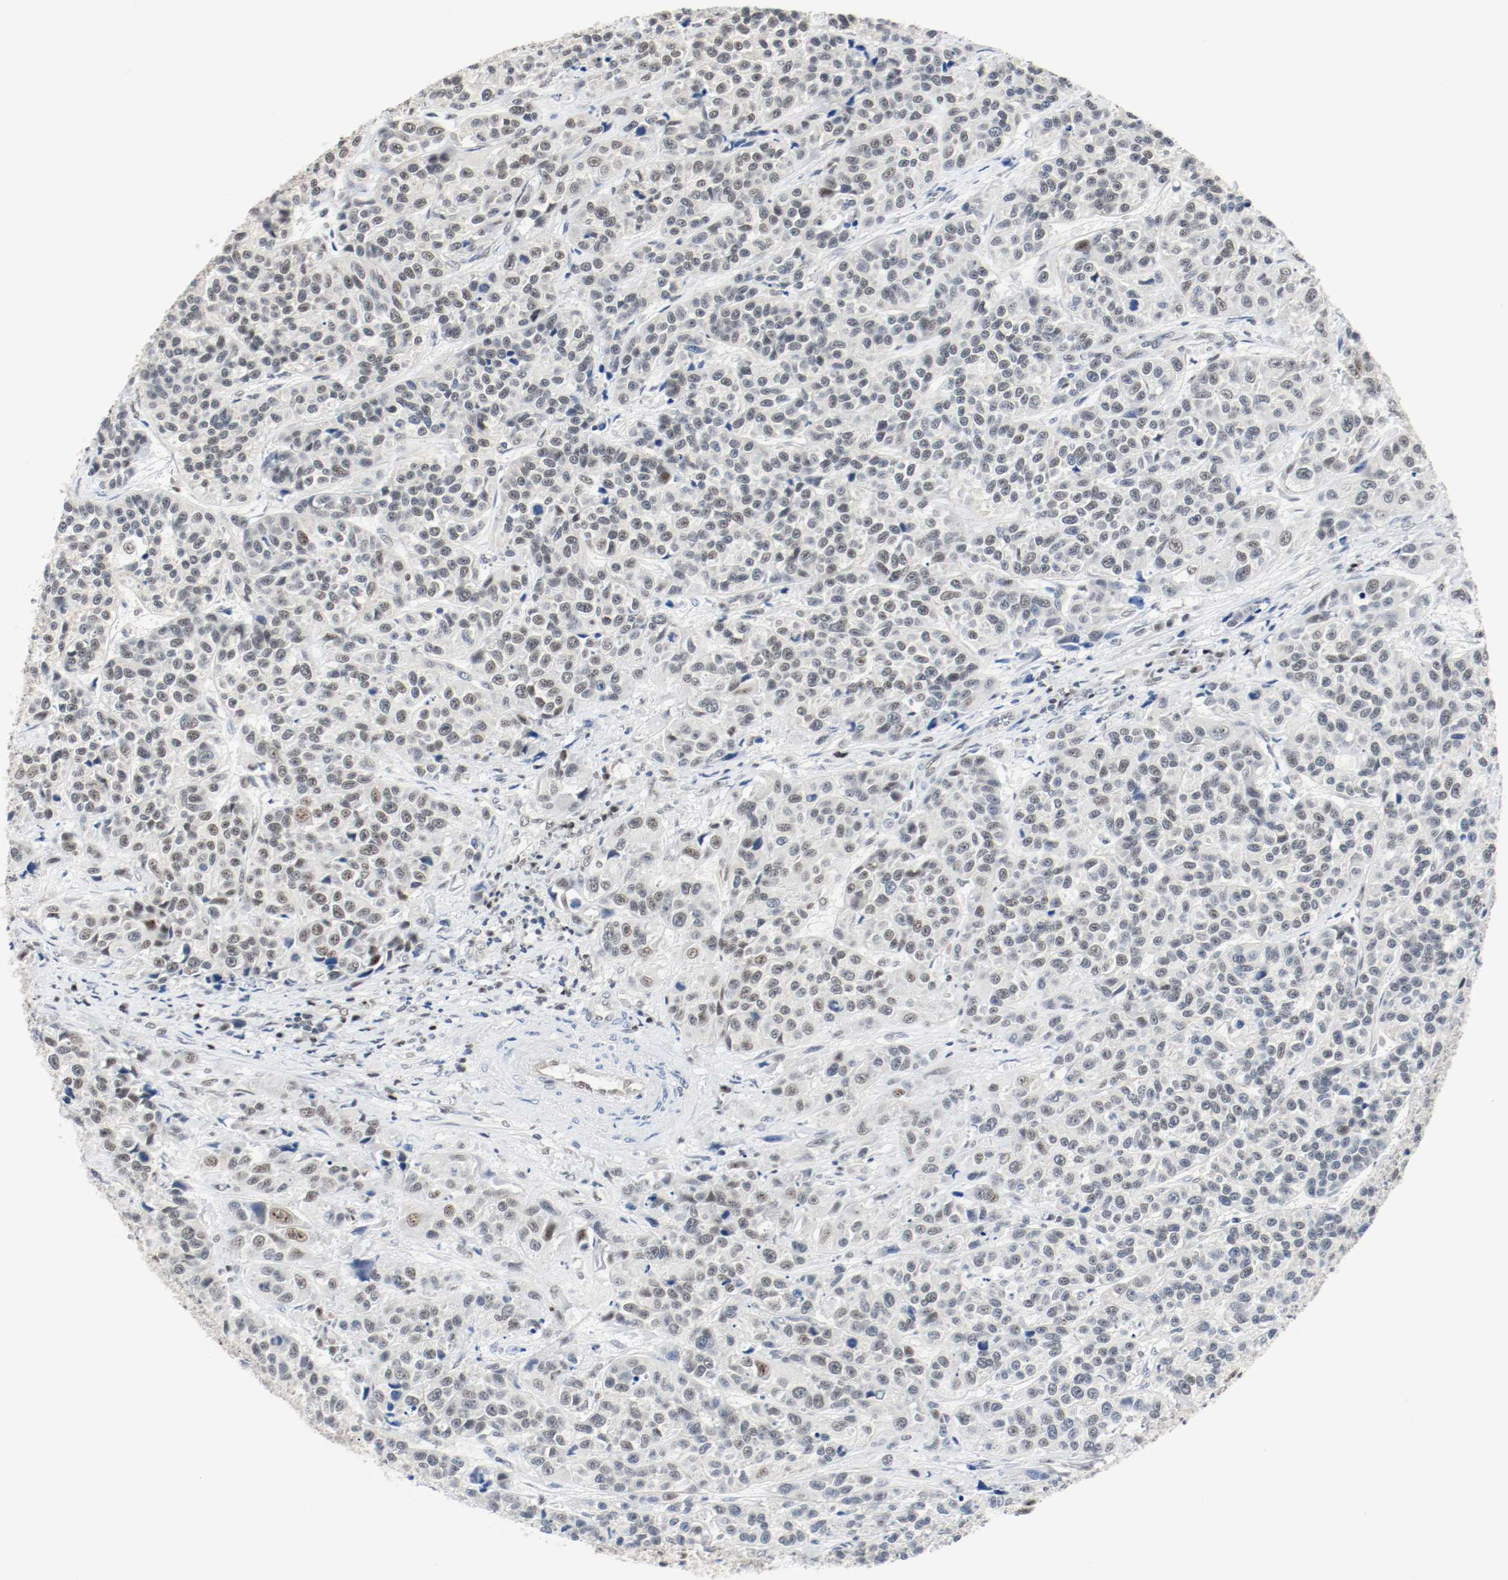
{"staining": {"intensity": "weak", "quantity": "25%-75%", "location": "nuclear"}, "tissue": "urothelial cancer", "cell_type": "Tumor cells", "image_type": "cancer", "snomed": [{"axis": "morphology", "description": "Urothelial carcinoma, High grade"}, {"axis": "topography", "description": "Urinary bladder"}], "caption": "A histopathology image of human urothelial cancer stained for a protein exhibits weak nuclear brown staining in tumor cells. Using DAB (brown) and hematoxylin (blue) stains, captured at high magnification using brightfield microscopy.", "gene": "ASH1L", "patient": {"sex": "female", "age": 81}}